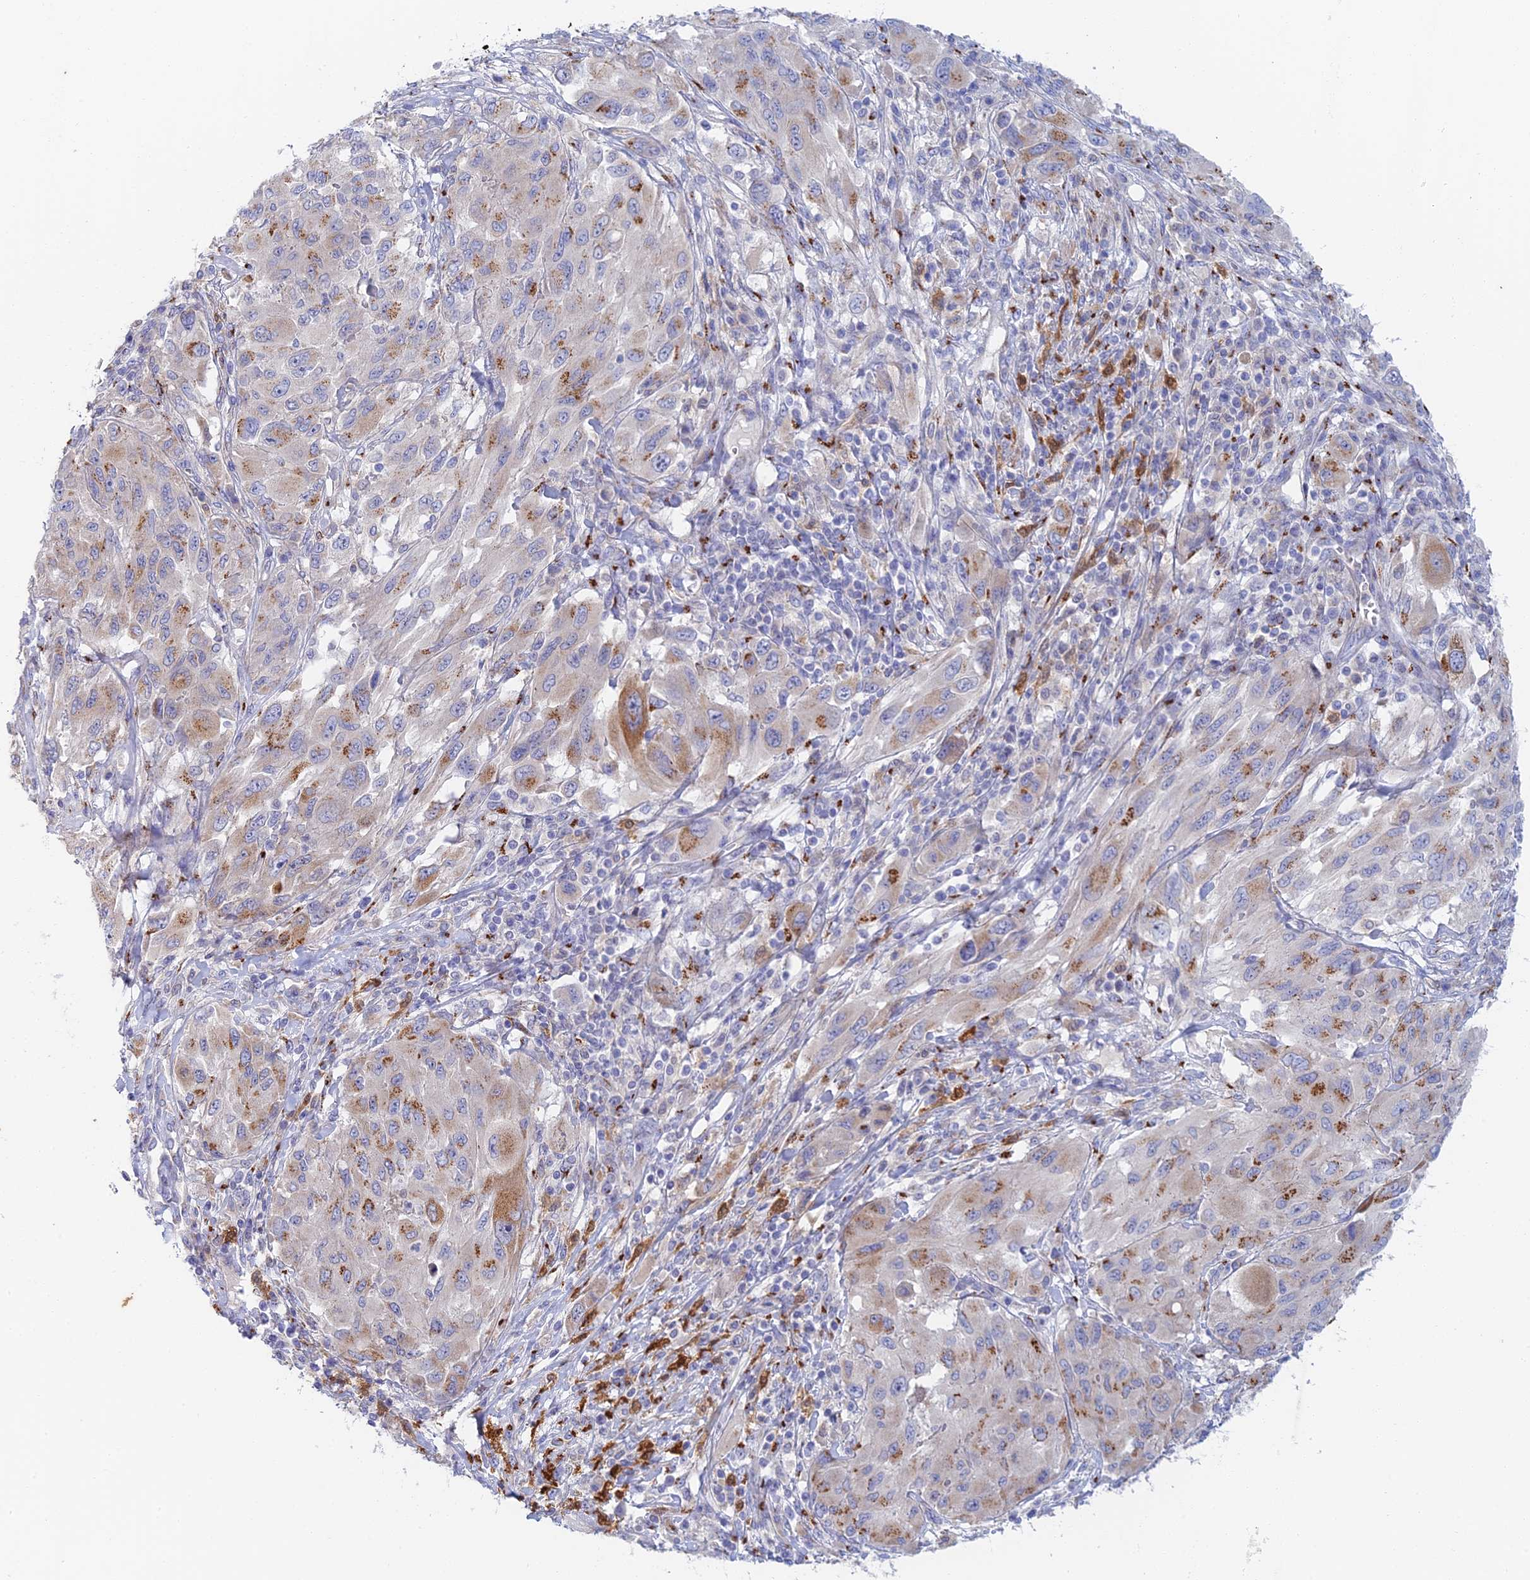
{"staining": {"intensity": "moderate", "quantity": "<25%", "location": "cytoplasmic/membranous"}, "tissue": "melanoma", "cell_type": "Tumor cells", "image_type": "cancer", "snomed": [{"axis": "morphology", "description": "Malignant melanoma, NOS"}, {"axis": "topography", "description": "Skin"}], "caption": "A high-resolution histopathology image shows immunohistochemistry staining of malignant melanoma, which reveals moderate cytoplasmic/membranous positivity in approximately <25% of tumor cells.", "gene": "SLC24A3", "patient": {"sex": "female", "age": 91}}